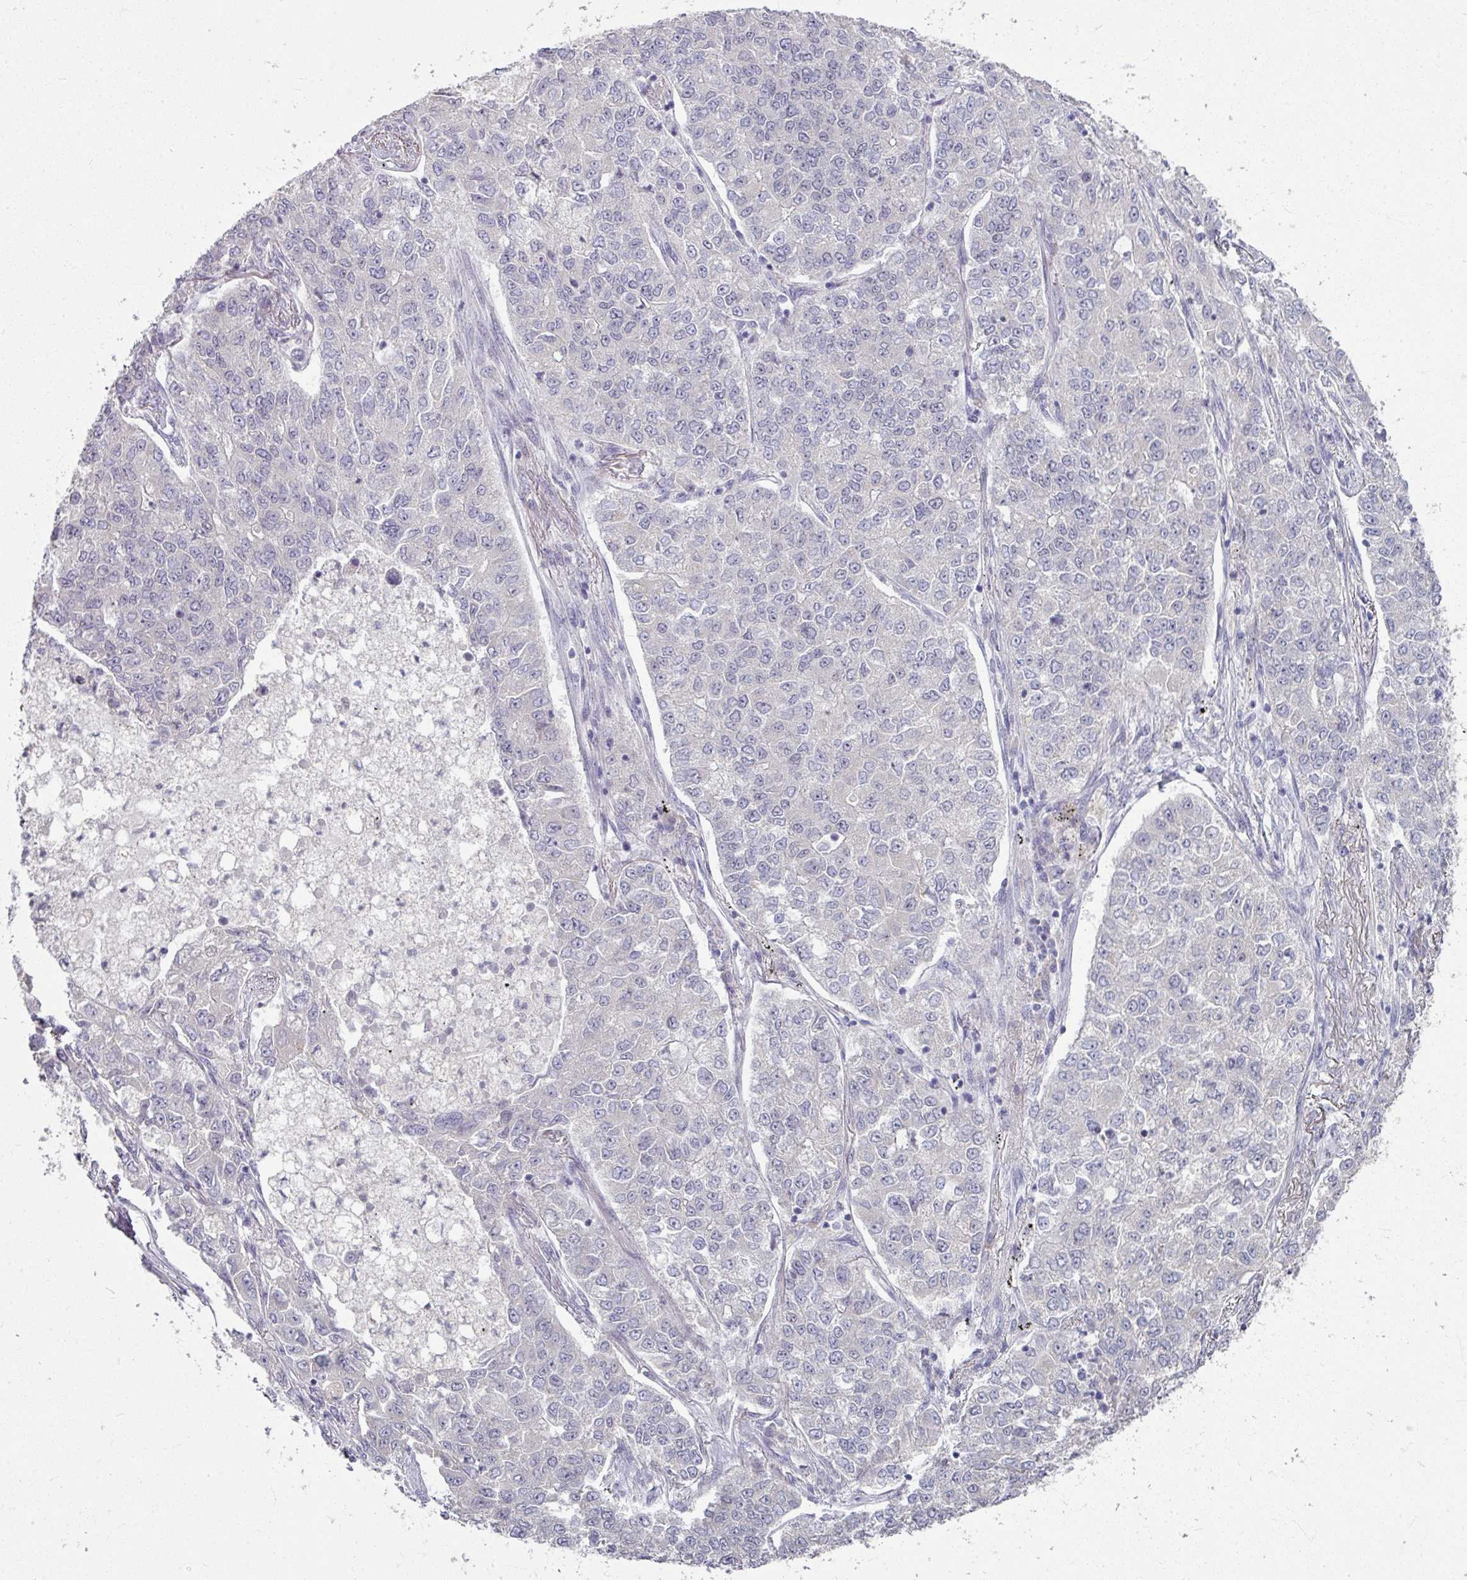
{"staining": {"intensity": "negative", "quantity": "none", "location": "none"}, "tissue": "lung cancer", "cell_type": "Tumor cells", "image_type": "cancer", "snomed": [{"axis": "morphology", "description": "Adenocarcinoma, NOS"}, {"axis": "topography", "description": "Lung"}], "caption": "Human lung cancer stained for a protein using immunohistochemistry (IHC) reveals no expression in tumor cells.", "gene": "KMT5C", "patient": {"sex": "male", "age": 49}}